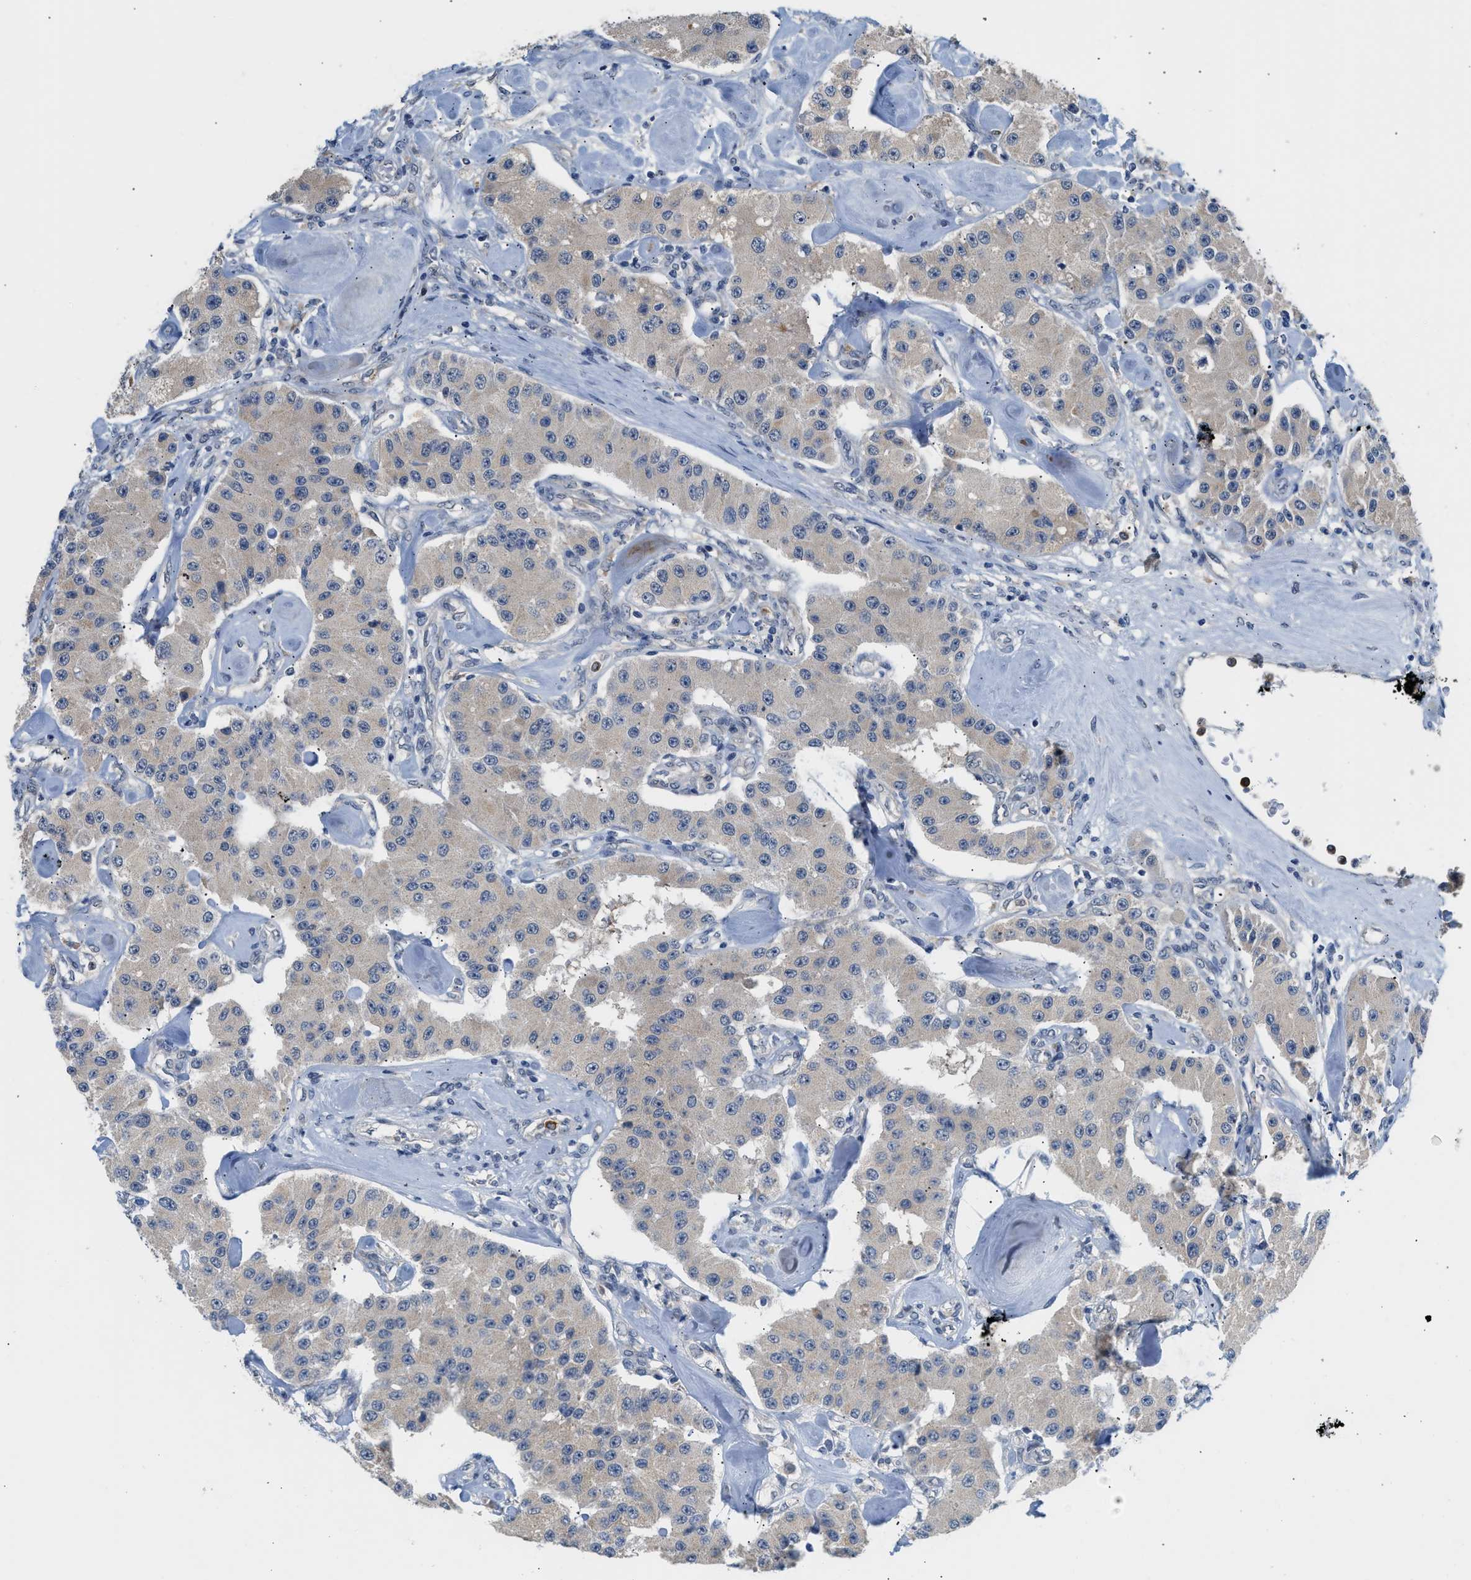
{"staining": {"intensity": "weak", "quantity": "25%-75%", "location": "cytoplasmic/membranous"}, "tissue": "carcinoid", "cell_type": "Tumor cells", "image_type": "cancer", "snomed": [{"axis": "morphology", "description": "Carcinoid, malignant, NOS"}, {"axis": "topography", "description": "Pancreas"}], "caption": "About 25%-75% of tumor cells in human carcinoid show weak cytoplasmic/membranous protein positivity as visualized by brown immunohistochemical staining.", "gene": "RHBDF2", "patient": {"sex": "male", "age": 41}}